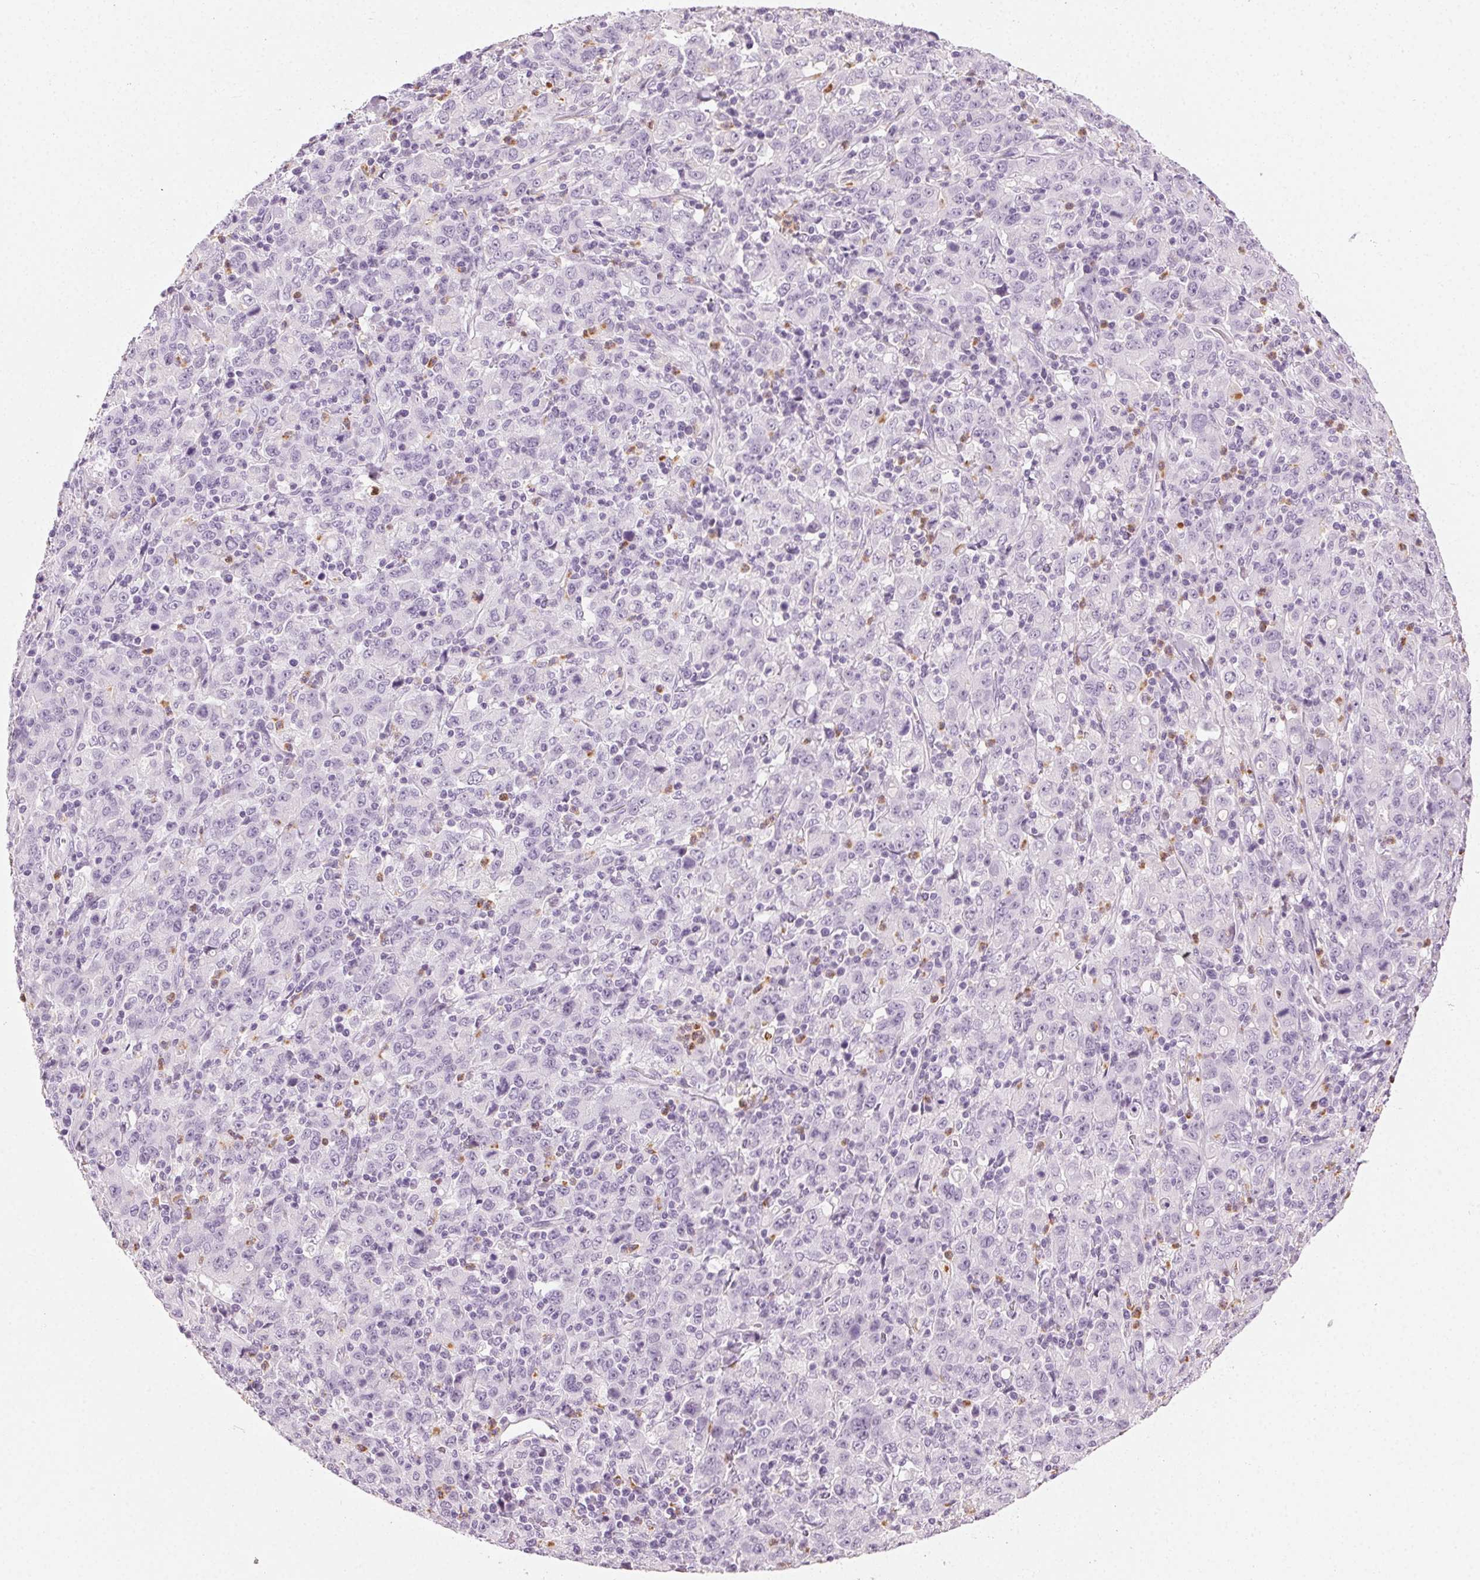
{"staining": {"intensity": "negative", "quantity": "none", "location": "none"}, "tissue": "stomach cancer", "cell_type": "Tumor cells", "image_type": "cancer", "snomed": [{"axis": "morphology", "description": "Adenocarcinoma, NOS"}, {"axis": "topography", "description": "Stomach, upper"}], "caption": "IHC of stomach cancer exhibits no expression in tumor cells.", "gene": "MPO", "patient": {"sex": "male", "age": 69}}